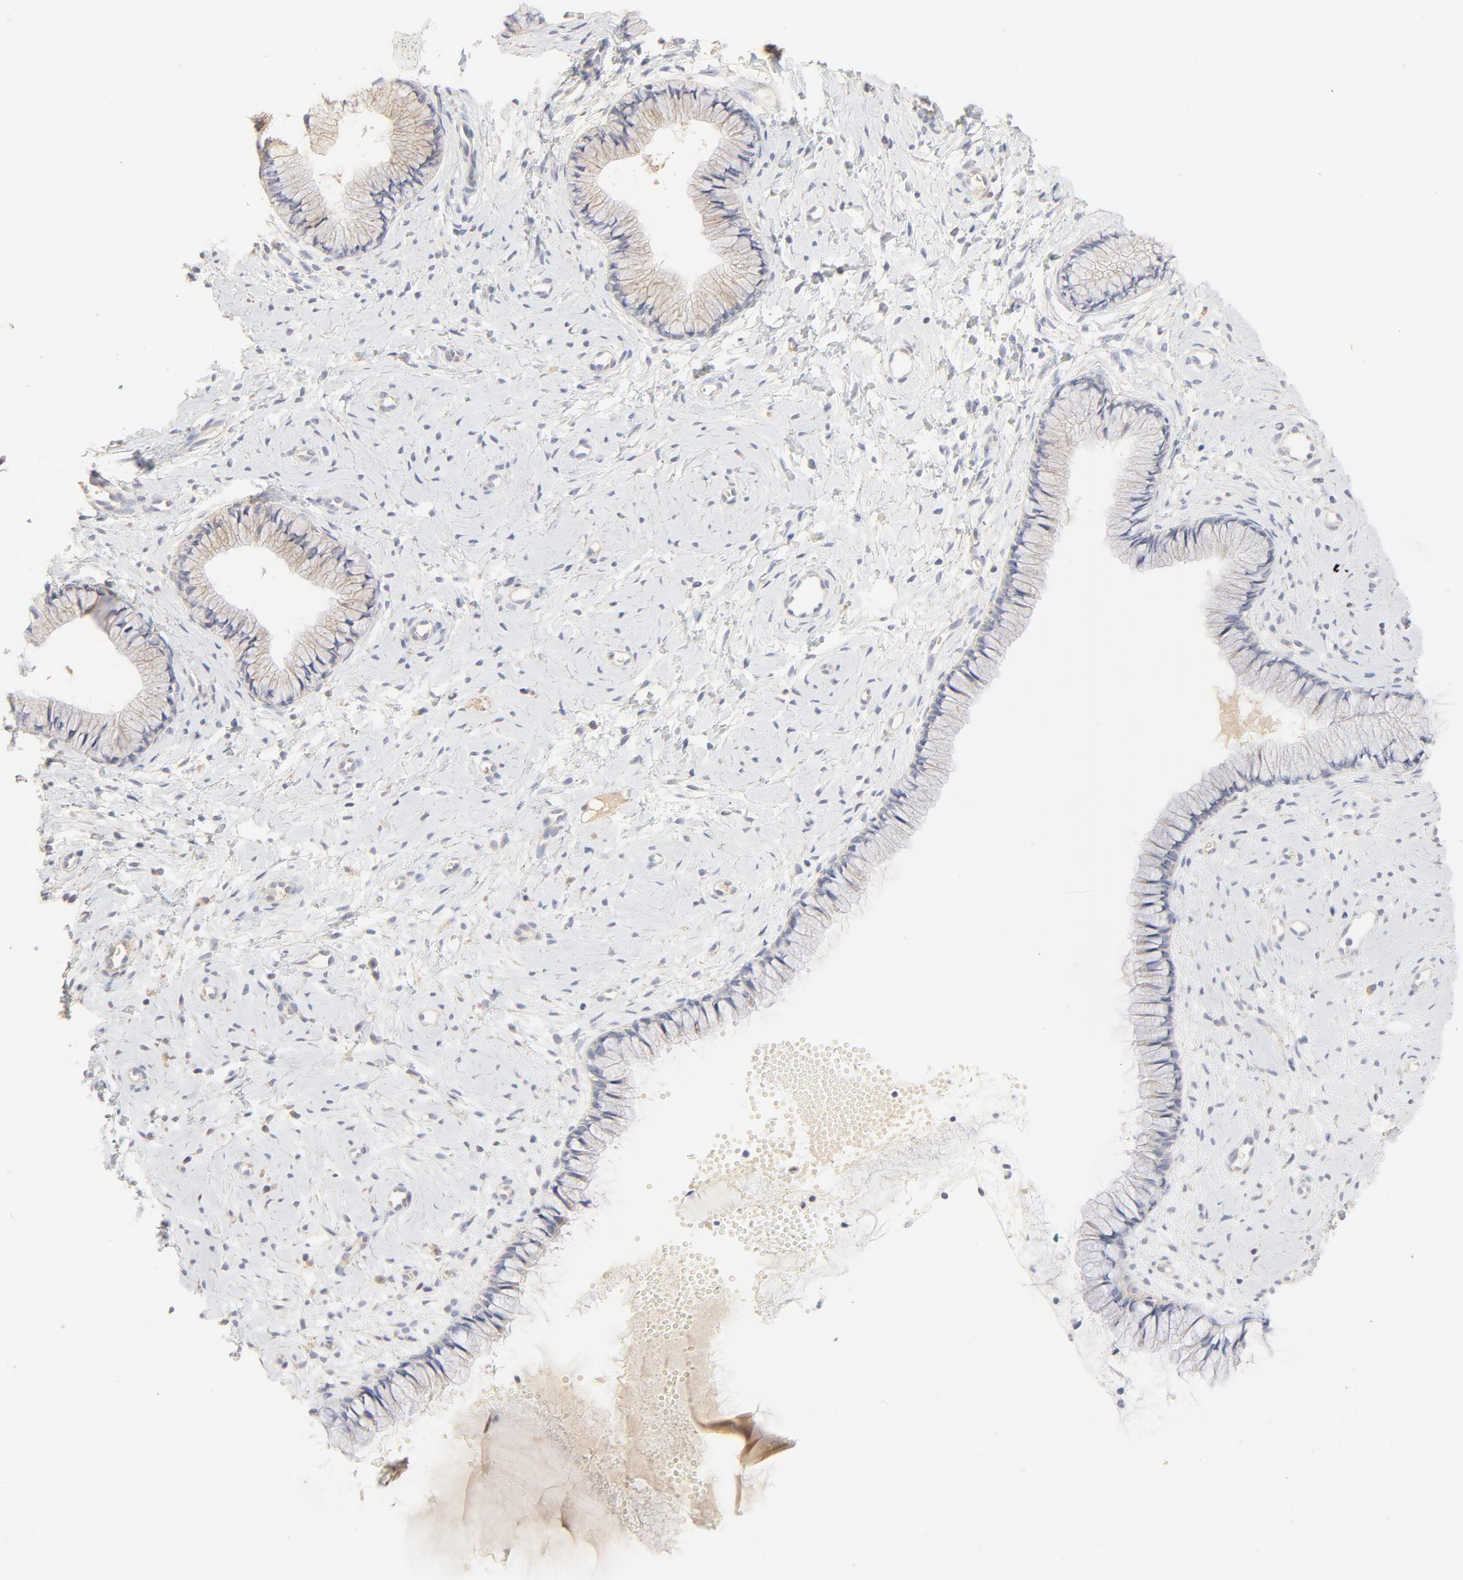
{"staining": {"intensity": "negative", "quantity": "none", "location": "none"}, "tissue": "cervix", "cell_type": "Glandular cells", "image_type": "normal", "snomed": [{"axis": "morphology", "description": "Normal tissue, NOS"}, {"axis": "topography", "description": "Cervix"}], "caption": "DAB immunohistochemical staining of normal cervix shows no significant positivity in glandular cells.", "gene": "FCGBP", "patient": {"sex": "female", "age": 46}}